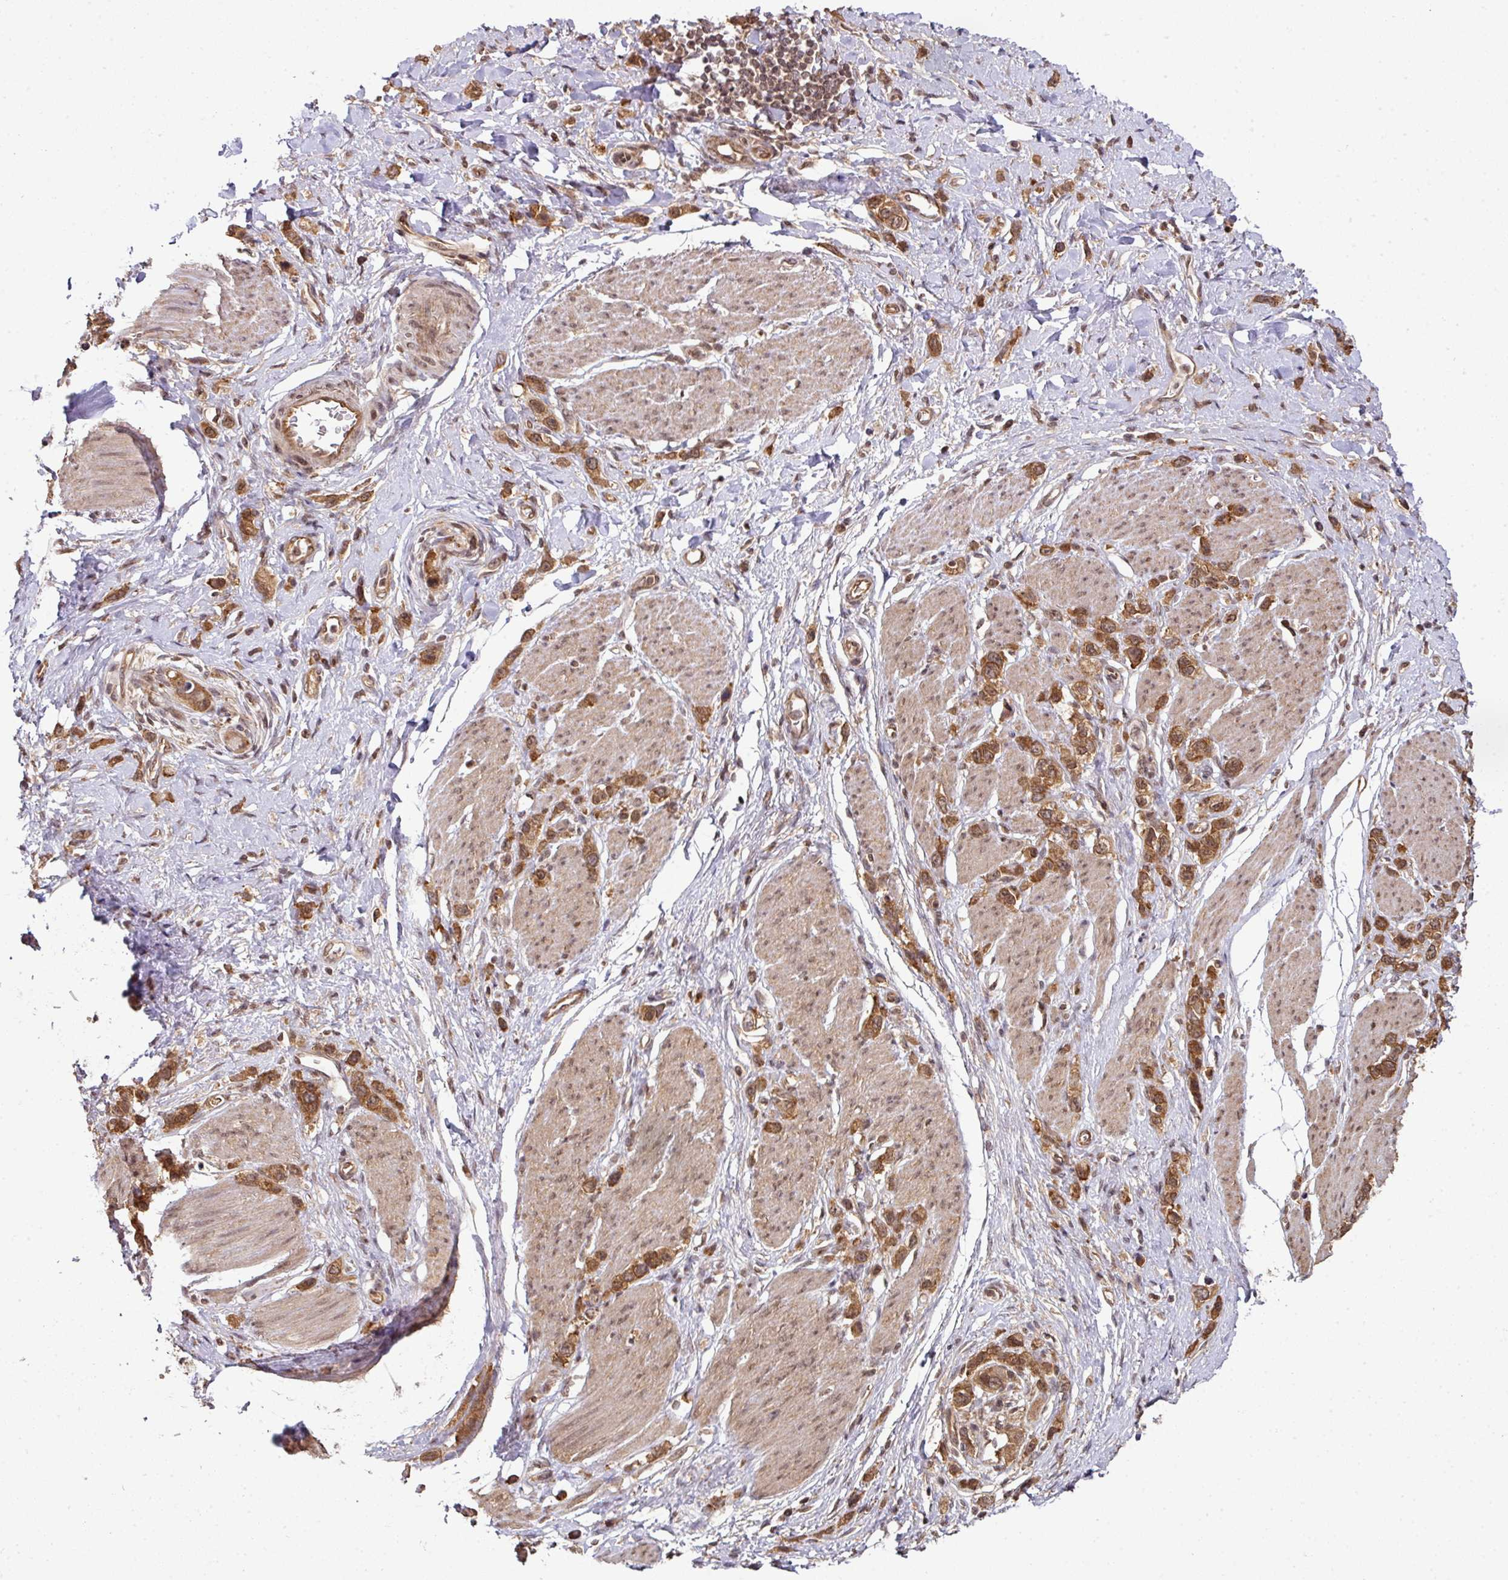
{"staining": {"intensity": "moderate", "quantity": ">75%", "location": "cytoplasmic/membranous,nuclear"}, "tissue": "stomach cancer", "cell_type": "Tumor cells", "image_type": "cancer", "snomed": [{"axis": "morphology", "description": "Adenocarcinoma, NOS"}, {"axis": "topography", "description": "Stomach"}], "caption": "An immunohistochemistry image of neoplastic tissue is shown. Protein staining in brown labels moderate cytoplasmic/membranous and nuclear positivity in stomach cancer within tumor cells. Immunohistochemistry stains the protein of interest in brown and the nuclei are stained blue.", "gene": "ANKRD18A", "patient": {"sex": "female", "age": 65}}